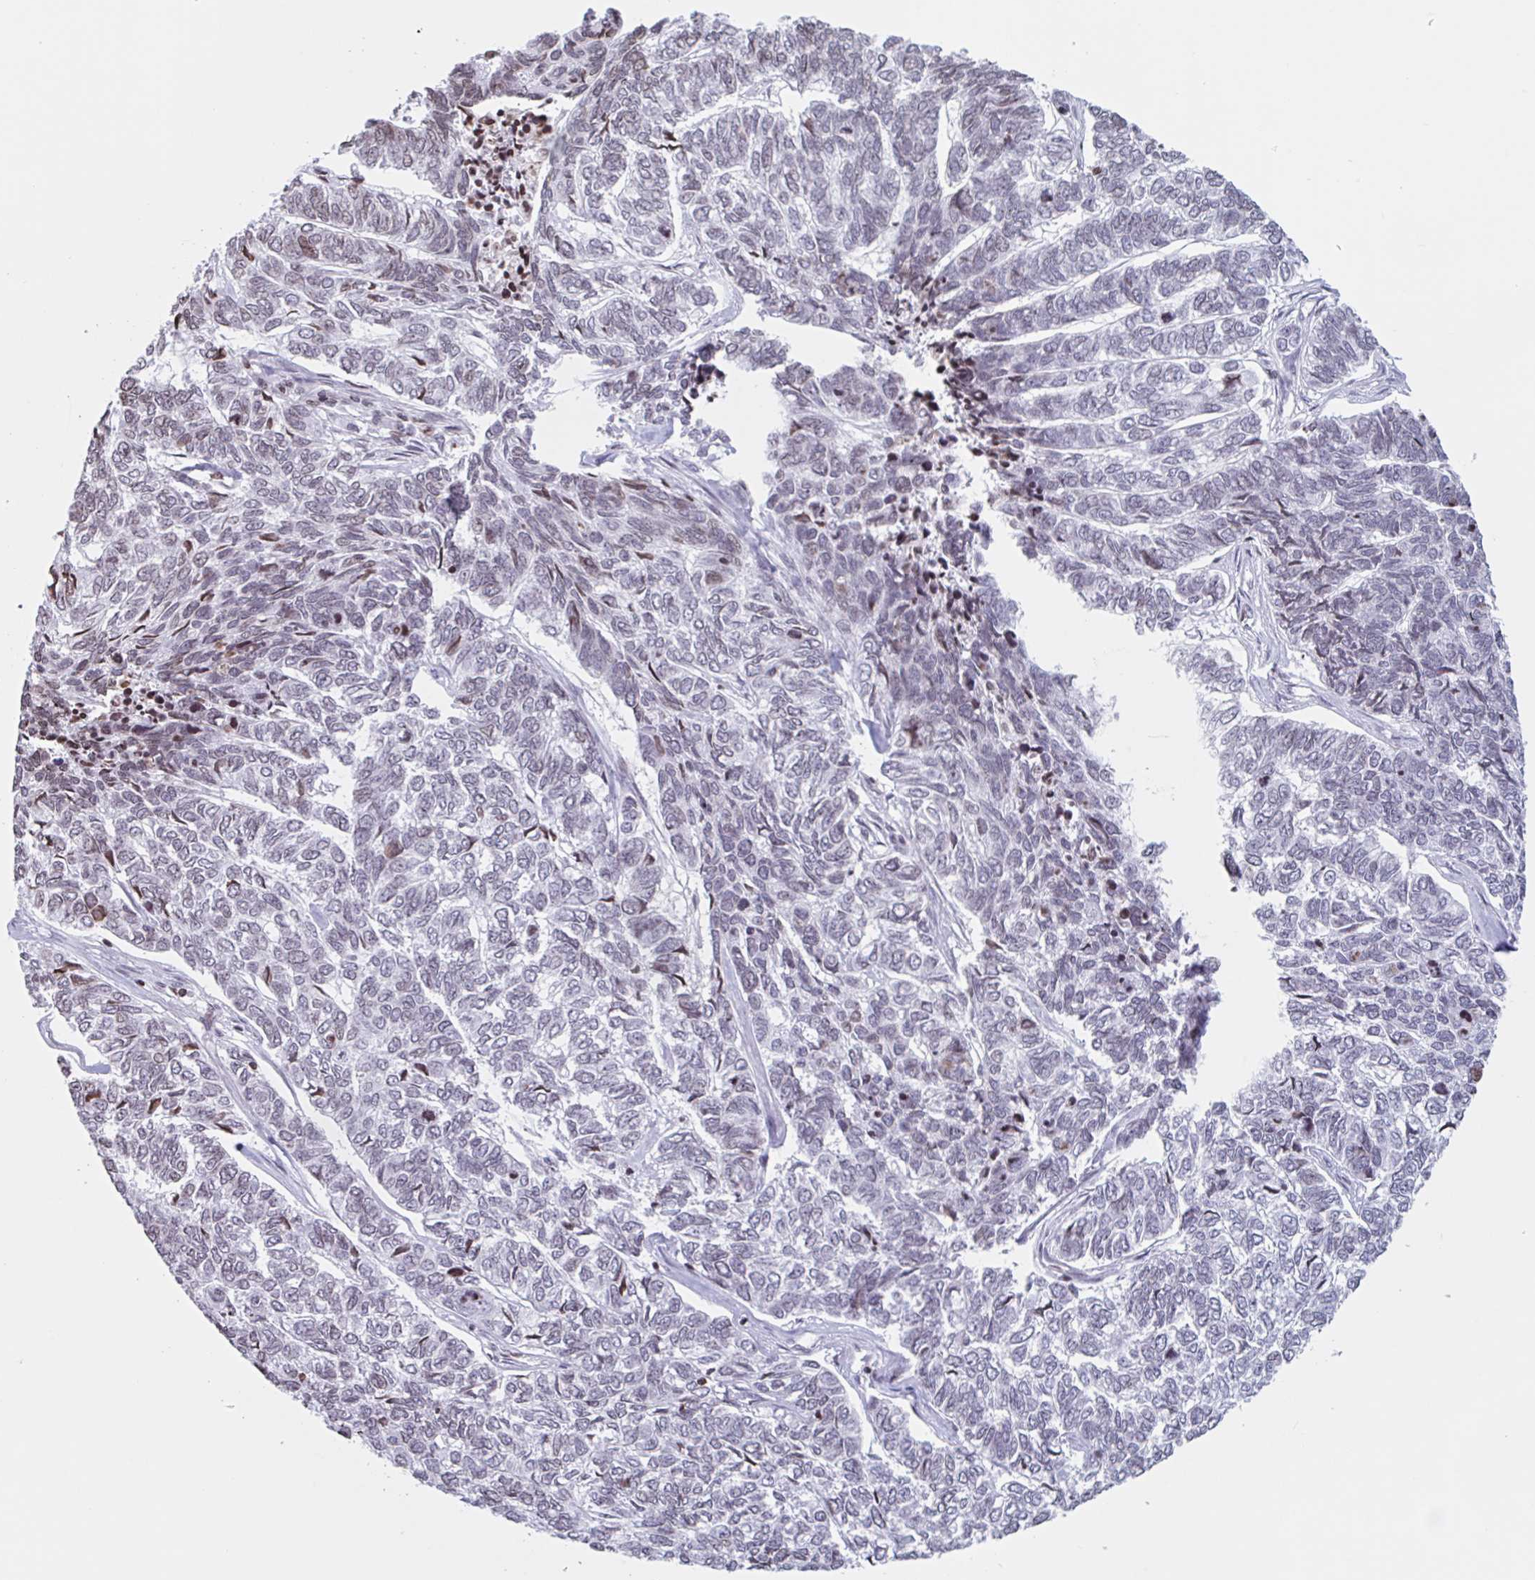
{"staining": {"intensity": "weak", "quantity": "<25%", "location": "nuclear"}, "tissue": "skin cancer", "cell_type": "Tumor cells", "image_type": "cancer", "snomed": [{"axis": "morphology", "description": "Basal cell carcinoma"}, {"axis": "topography", "description": "Skin"}], "caption": "Immunohistochemistry (IHC) of human basal cell carcinoma (skin) reveals no staining in tumor cells.", "gene": "NOL6", "patient": {"sex": "female", "age": 65}}